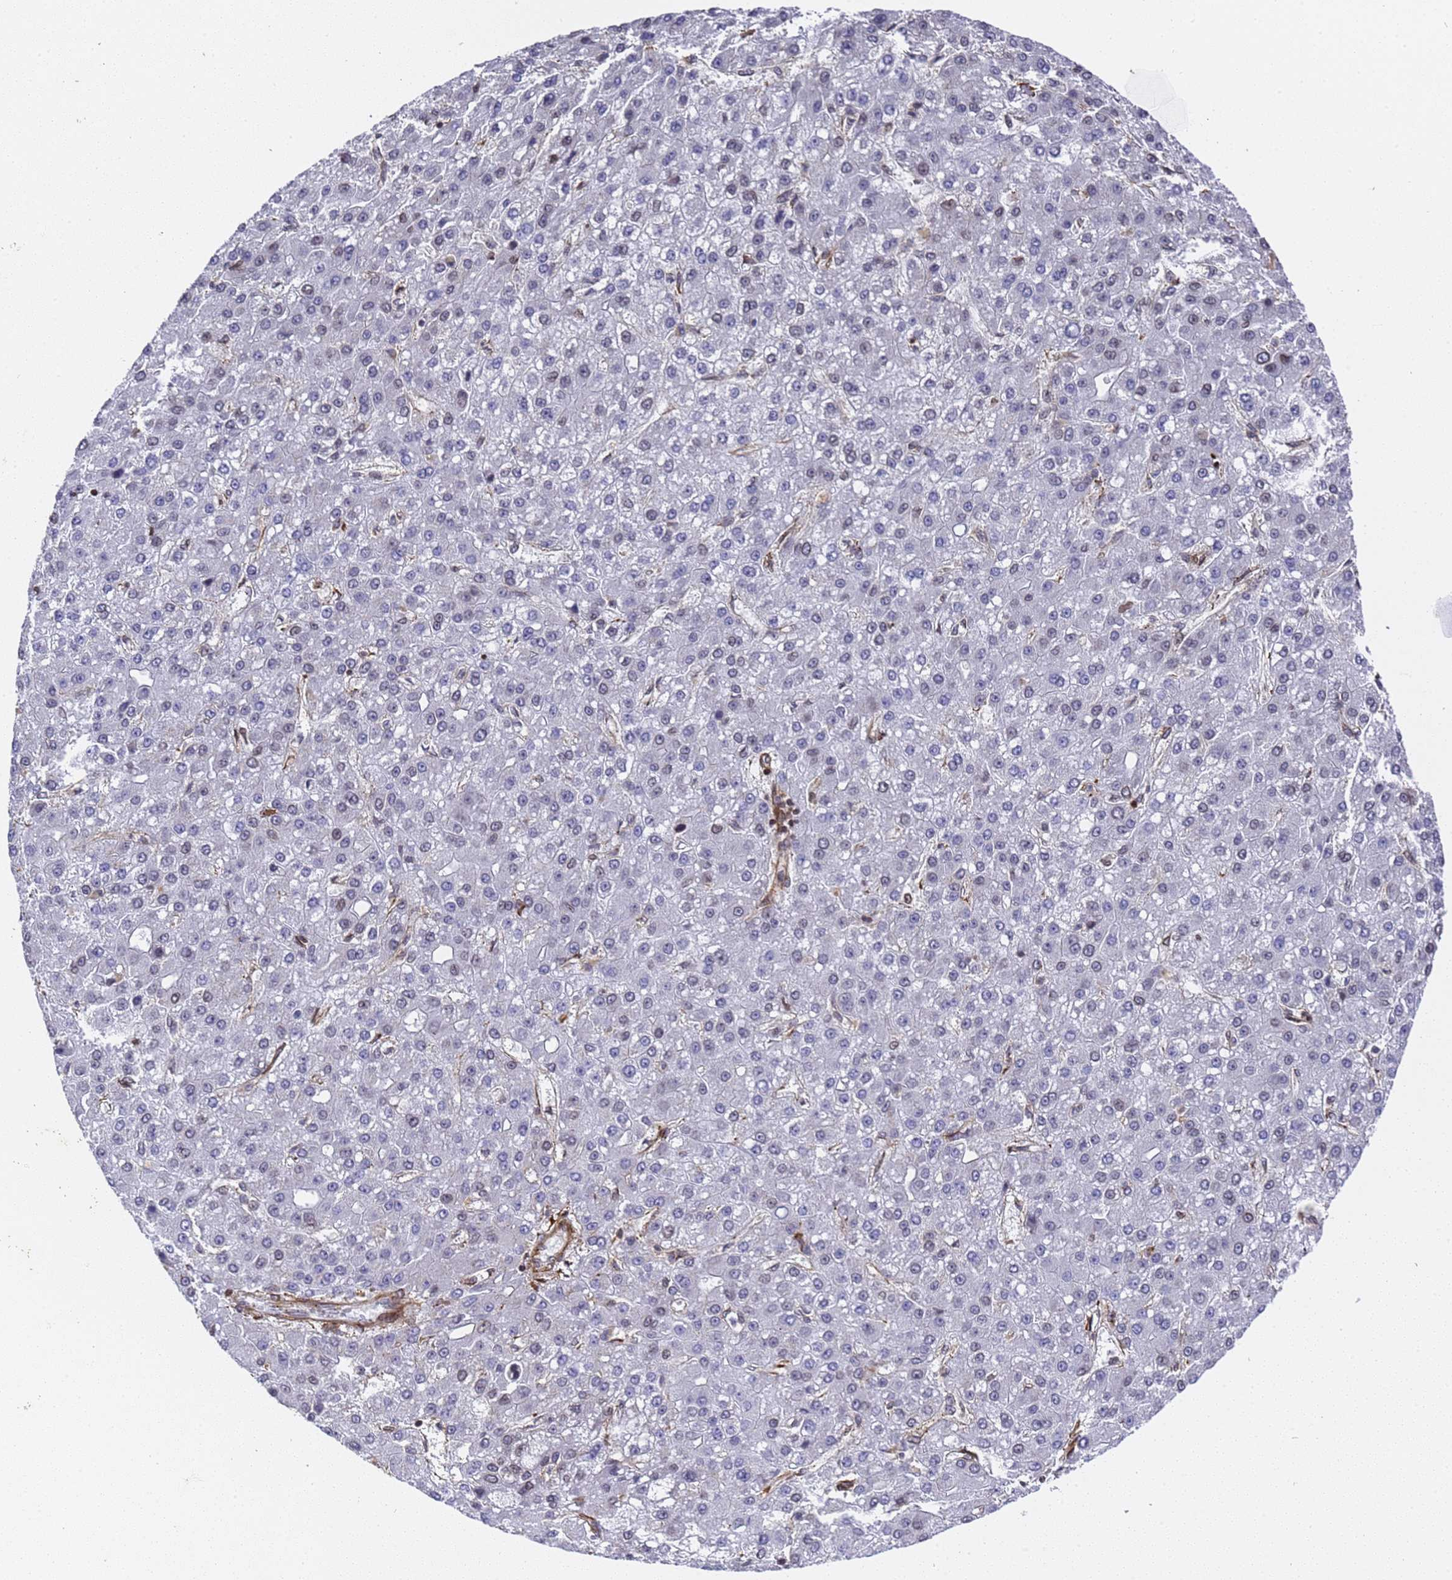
{"staining": {"intensity": "negative", "quantity": "none", "location": "none"}, "tissue": "liver cancer", "cell_type": "Tumor cells", "image_type": "cancer", "snomed": [{"axis": "morphology", "description": "Carcinoma, Hepatocellular, NOS"}, {"axis": "topography", "description": "Liver"}], "caption": "An immunohistochemistry photomicrograph of liver hepatocellular carcinoma is shown. There is no staining in tumor cells of liver hepatocellular carcinoma.", "gene": "IGFBP7", "patient": {"sex": "male", "age": 67}}